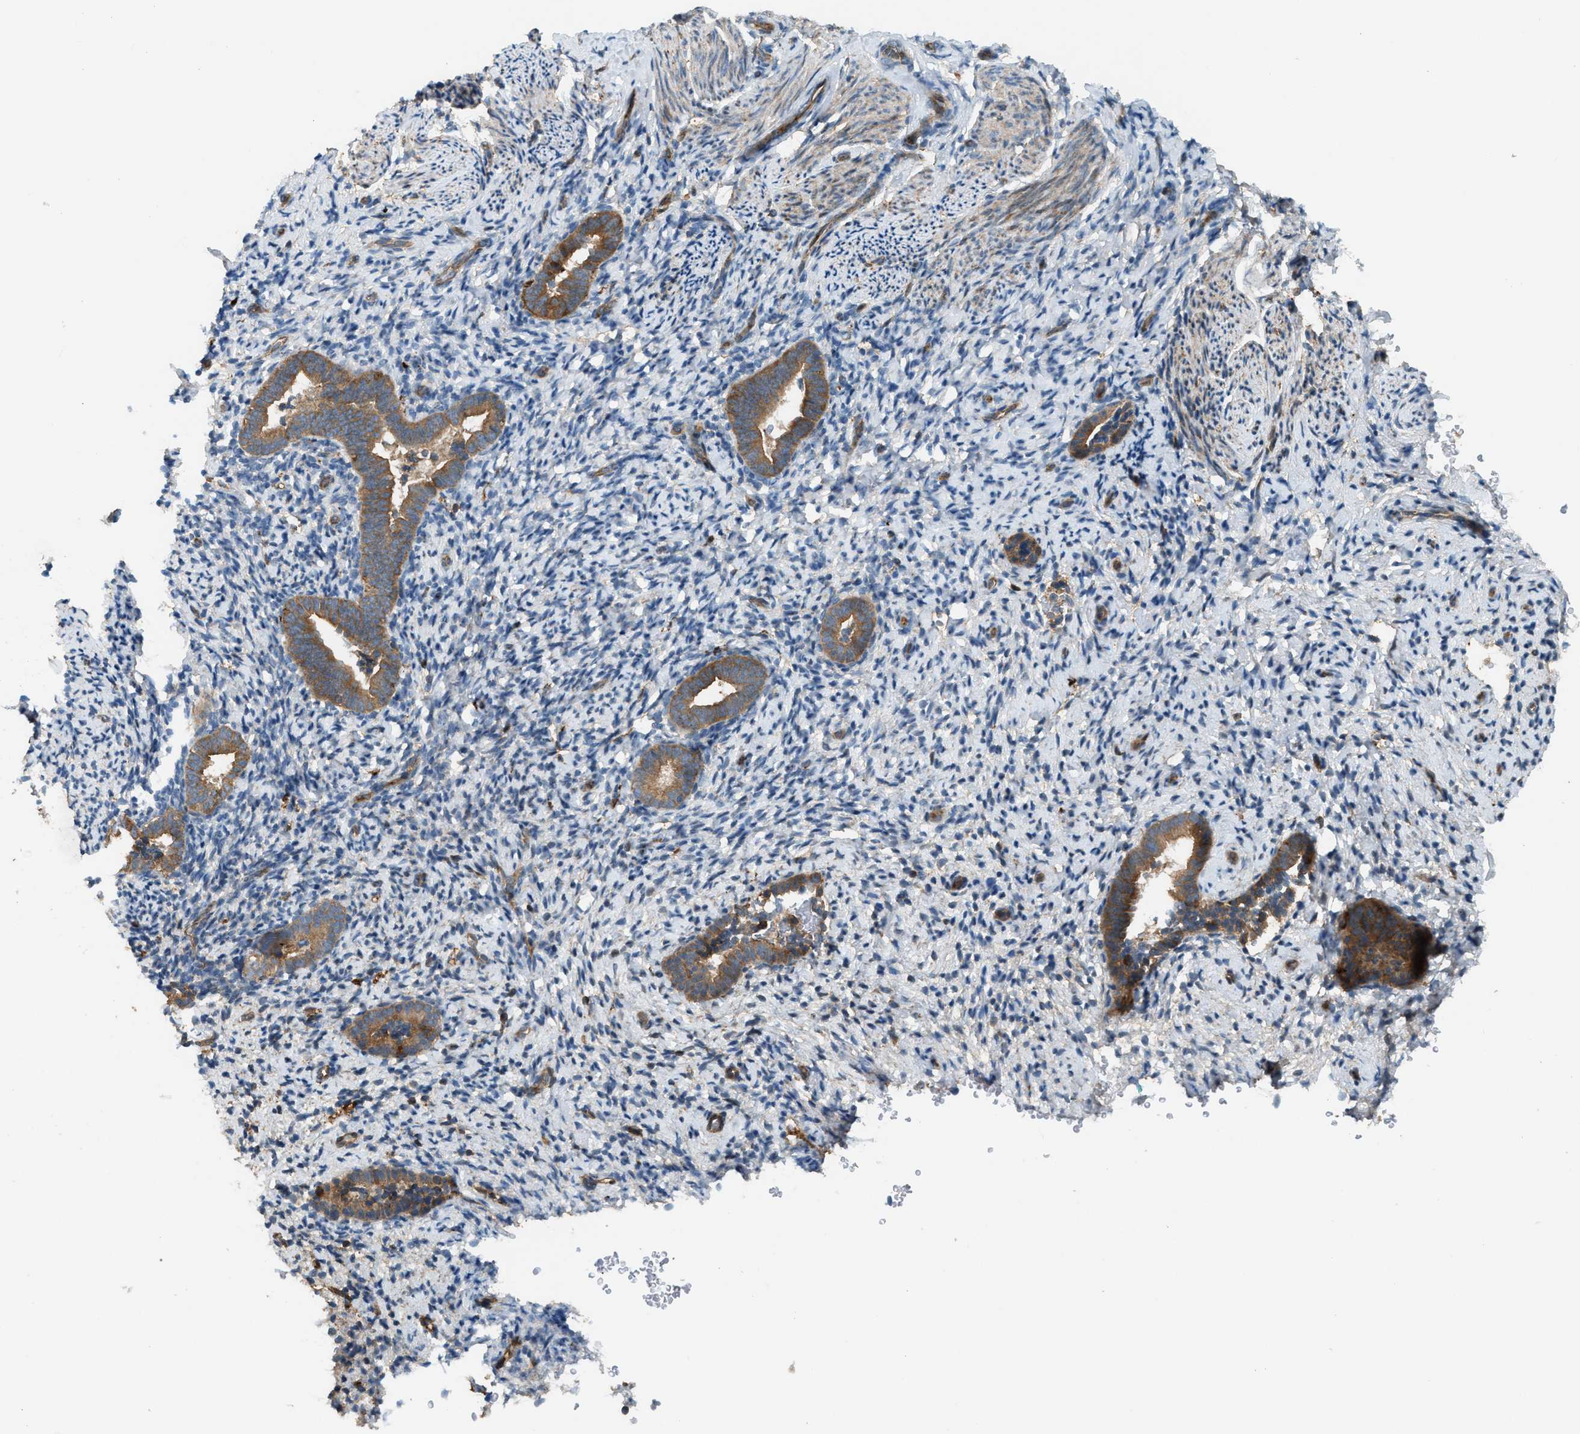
{"staining": {"intensity": "moderate", "quantity": "25%-75%", "location": "cytoplasmic/membranous"}, "tissue": "endometrium", "cell_type": "Cells in endometrial stroma", "image_type": "normal", "snomed": [{"axis": "morphology", "description": "Normal tissue, NOS"}, {"axis": "topography", "description": "Endometrium"}], "caption": "Immunohistochemical staining of unremarkable human endometrium reveals moderate cytoplasmic/membranous protein positivity in approximately 25%-75% of cells in endometrial stroma. (DAB IHC, brown staining for protein, blue staining for nuclei).", "gene": "BAIAP2L1", "patient": {"sex": "female", "age": 51}}